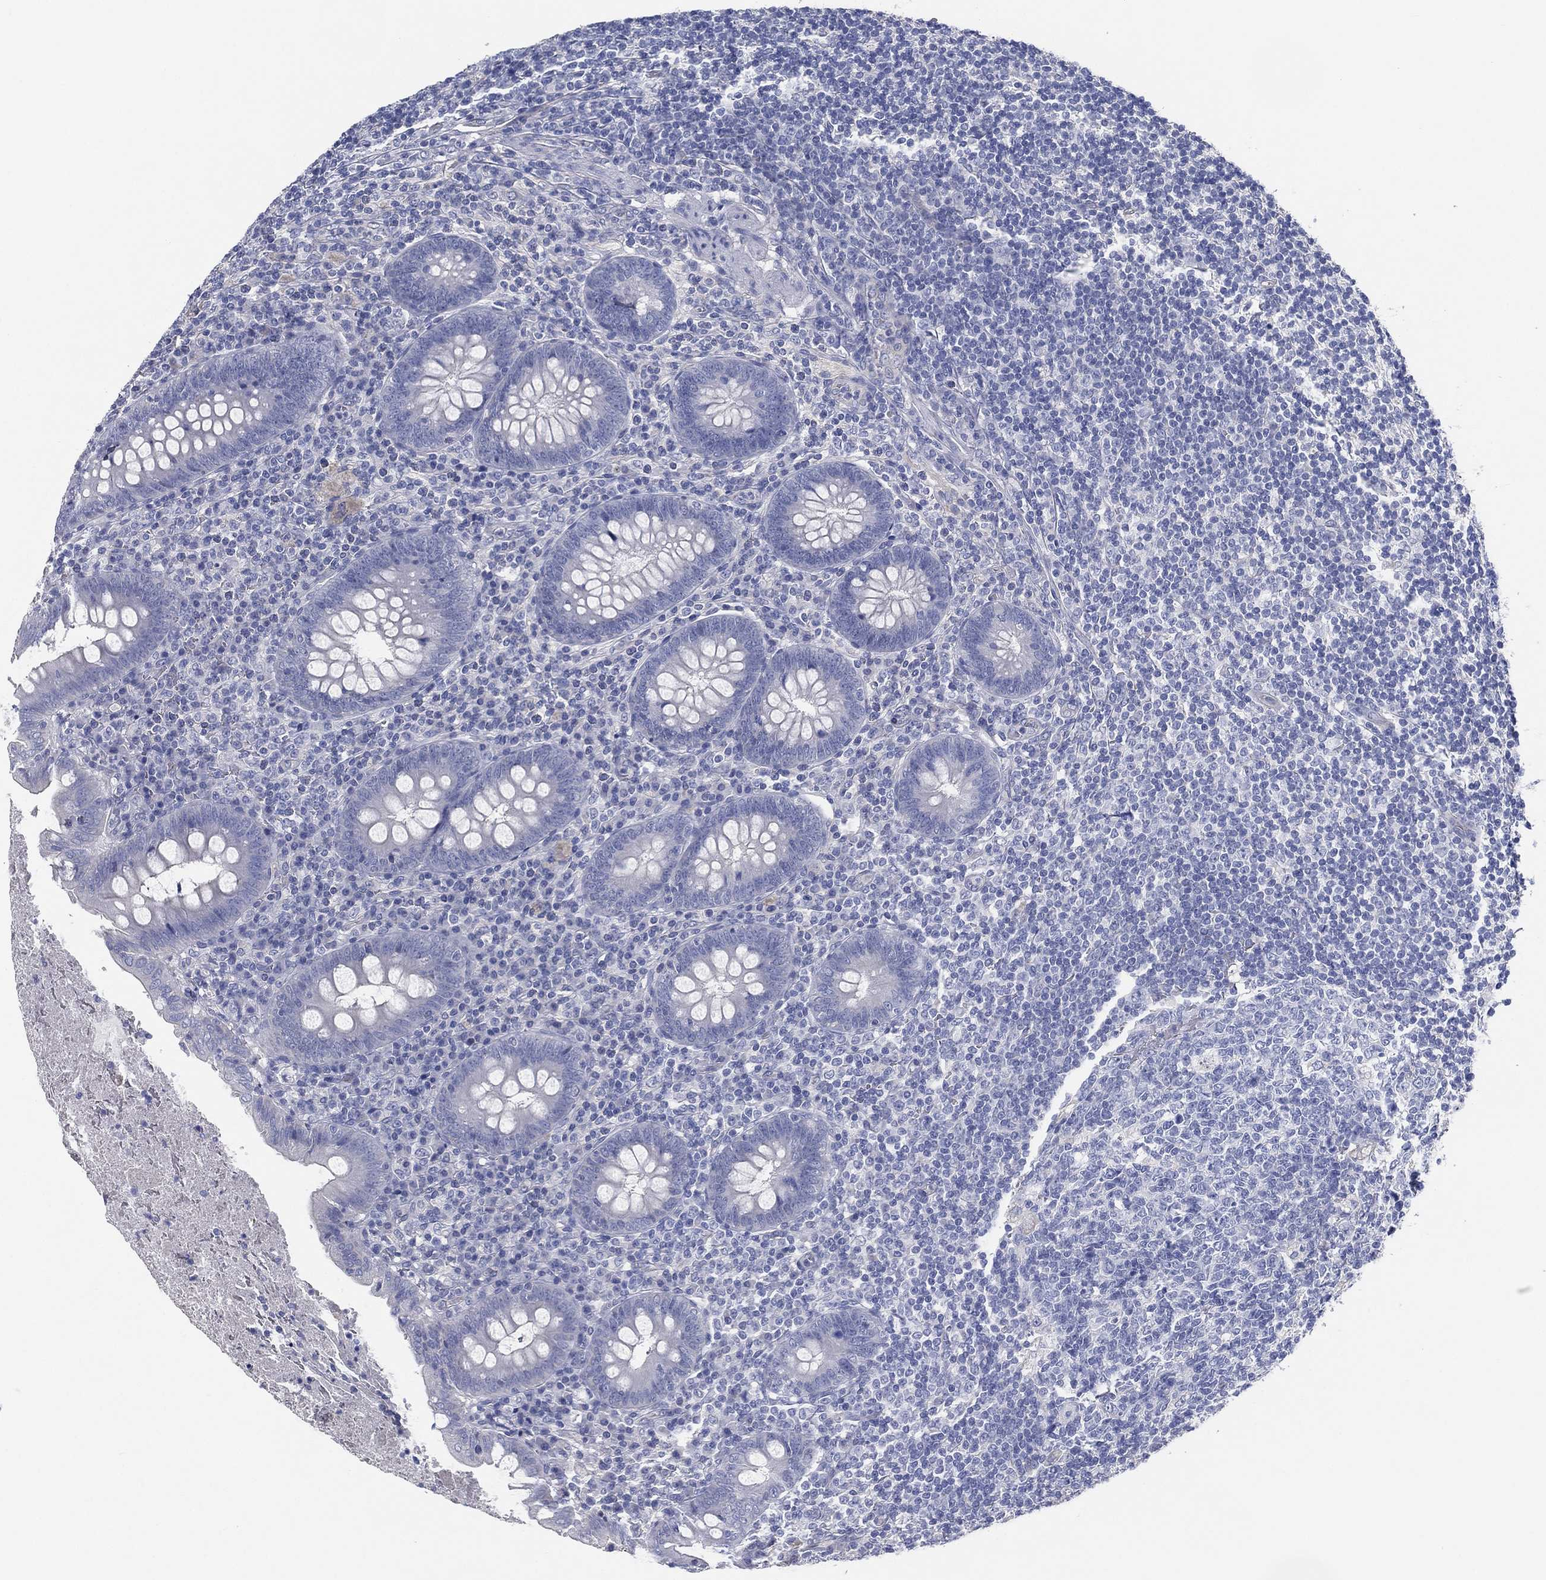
{"staining": {"intensity": "negative", "quantity": "none", "location": "none"}, "tissue": "appendix", "cell_type": "Glandular cells", "image_type": "normal", "snomed": [{"axis": "morphology", "description": "Normal tissue, NOS"}, {"axis": "topography", "description": "Appendix"}], "caption": "High magnification brightfield microscopy of normal appendix stained with DAB (3,3'-diaminobenzidine) (brown) and counterstained with hematoxylin (blue): glandular cells show no significant expression. (Brightfield microscopy of DAB (3,3'-diaminobenzidine) IHC at high magnification).", "gene": "CCDC70", "patient": {"sex": "male", "age": 47}}